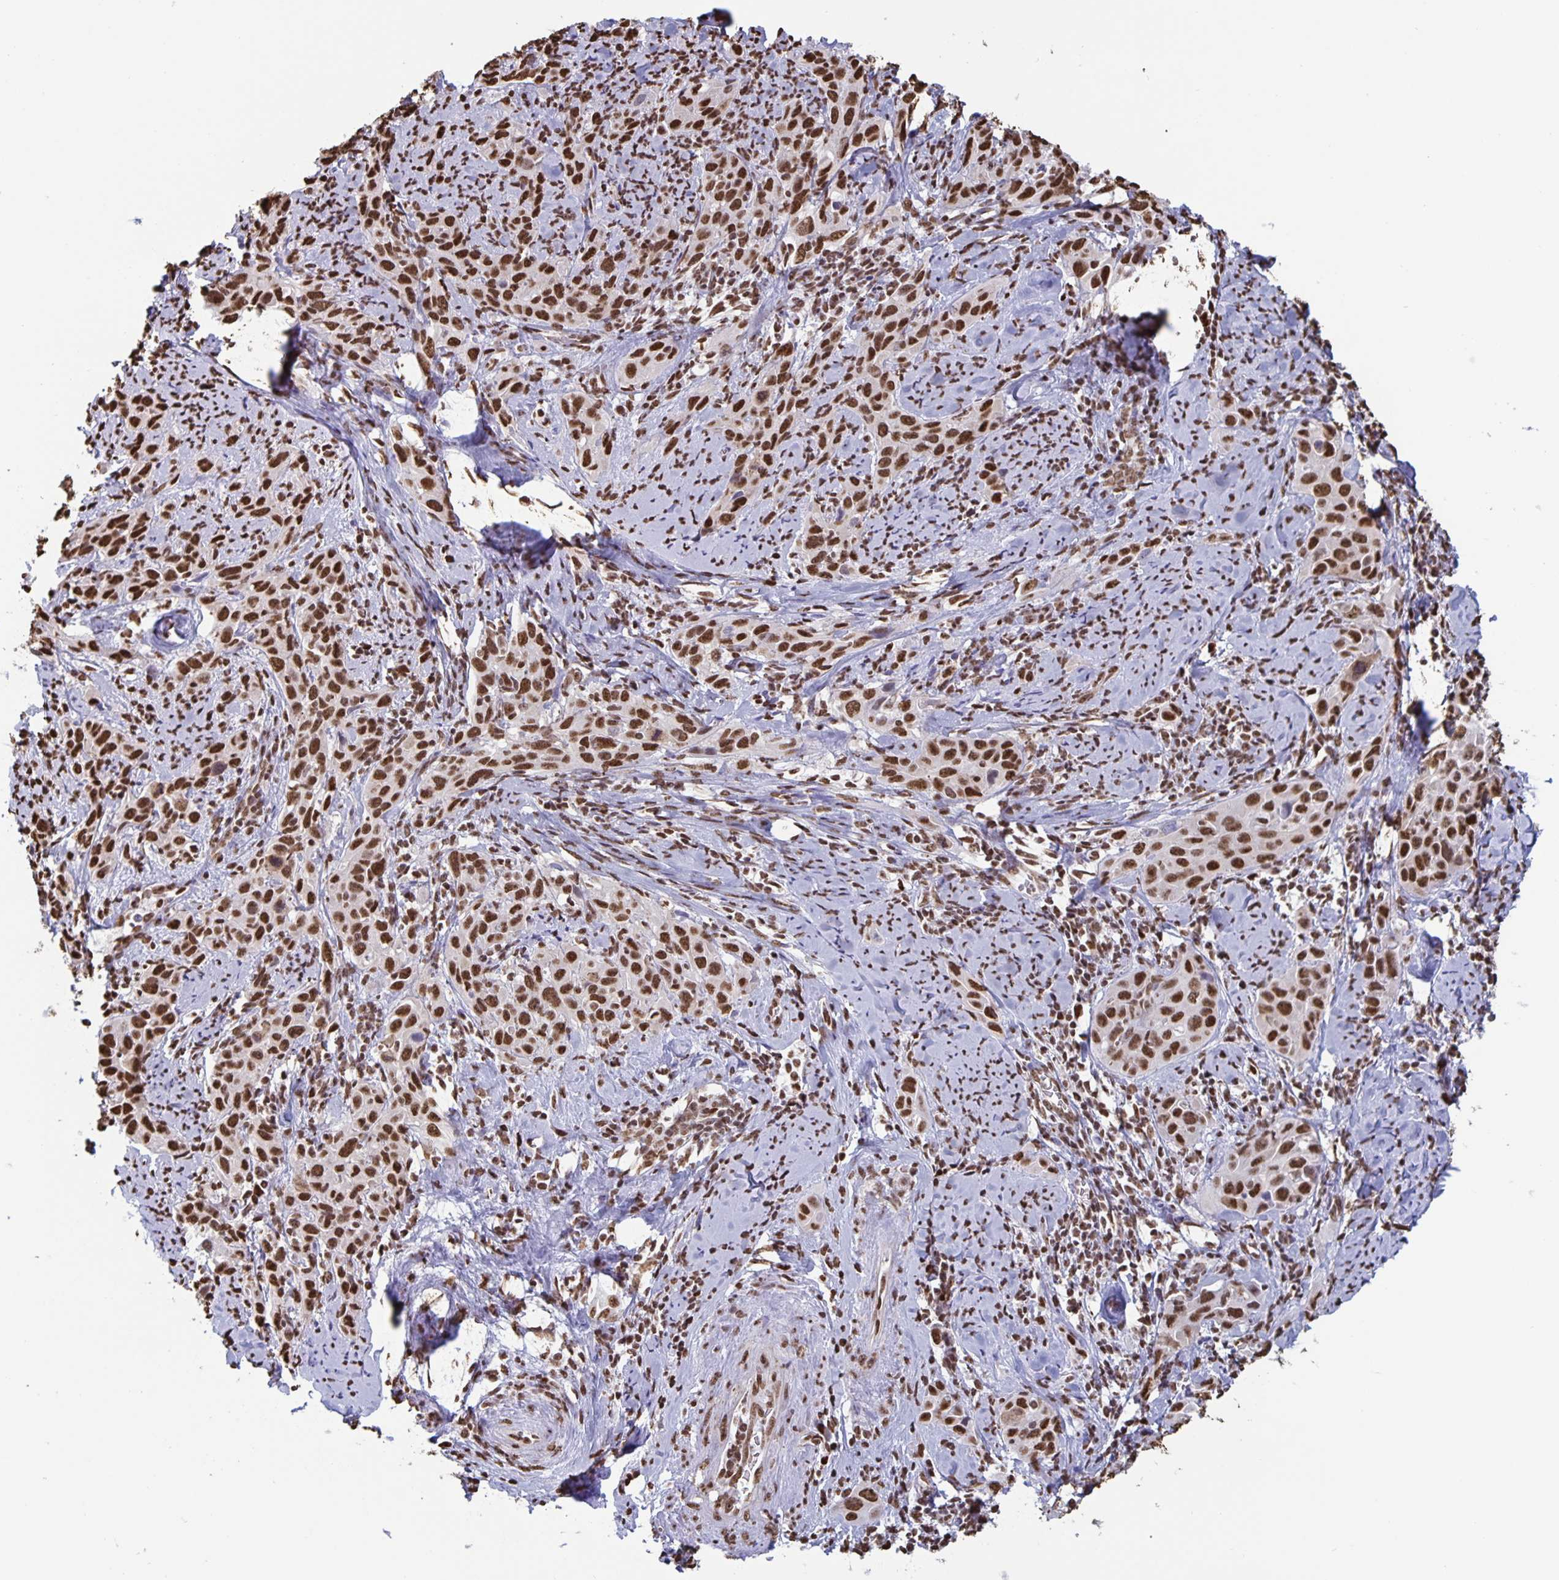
{"staining": {"intensity": "strong", "quantity": ">75%", "location": "nuclear"}, "tissue": "cervical cancer", "cell_type": "Tumor cells", "image_type": "cancer", "snomed": [{"axis": "morphology", "description": "Squamous cell carcinoma, NOS"}, {"axis": "topography", "description": "Cervix"}], "caption": "Cervical cancer (squamous cell carcinoma) stained for a protein exhibits strong nuclear positivity in tumor cells. The staining is performed using DAB brown chromogen to label protein expression. The nuclei are counter-stained blue using hematoxylin.", "gene": "DUT", "patient": {"sex": "female", "age": 51}}